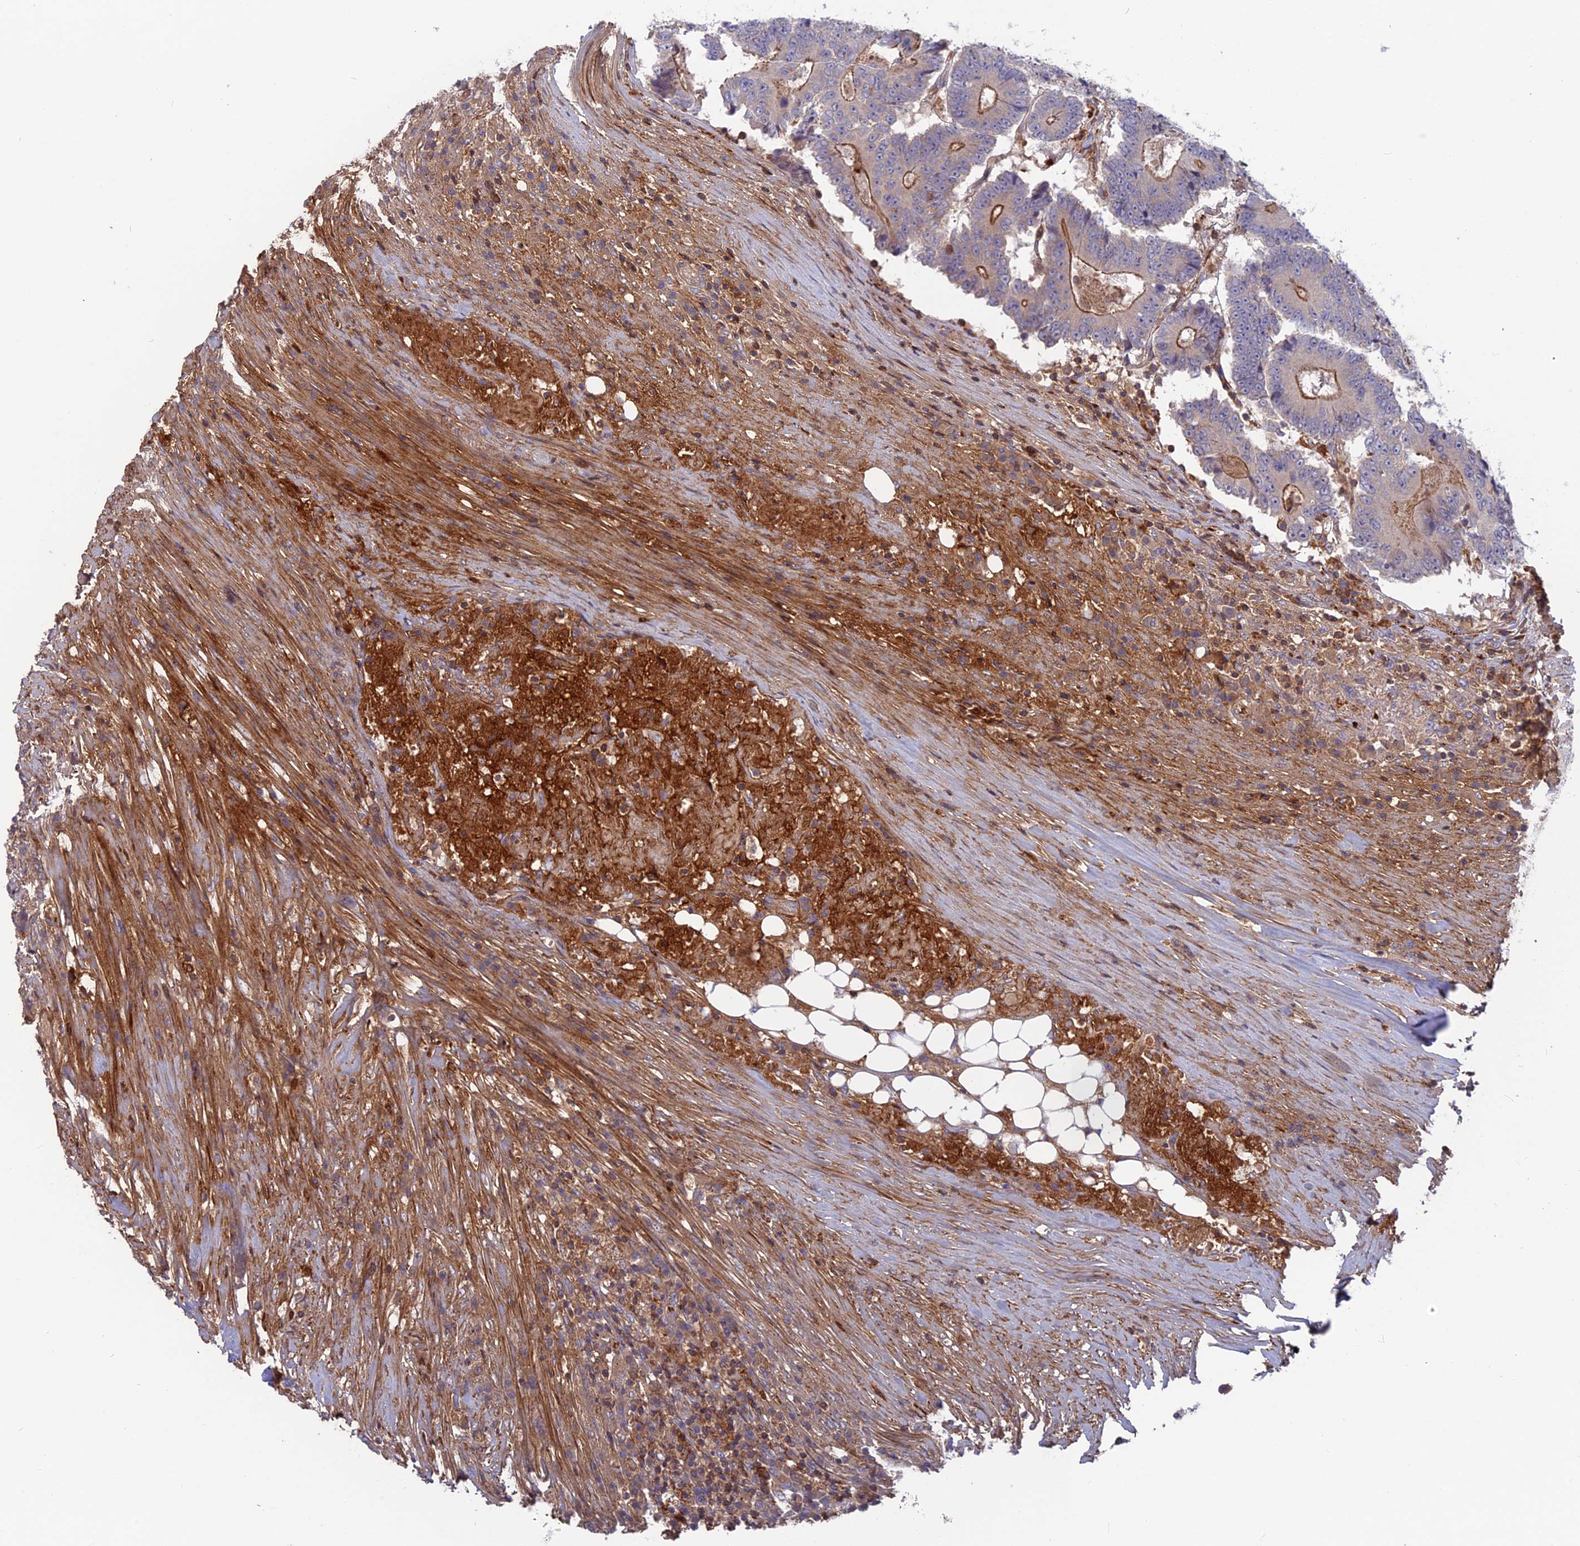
{"staining": {"intensity": "moderate", "quantity": "25%-75%", "location": "cytoplasmic/membranous"}, "tissue": "colorectal cancer", "cell_type": "Tumor cells", "image_type": "cancer", "snomed": [{"axis": "morphology", "description": "Adenocarcinoma, NOS"}, {"axis": "topography", "description": "Colon"}], "caption": "Colorectal adenocarcinoma tissue reveals moderate cytoplasmic/membranous positivity in about 25%-75% of tumor cells, visualized by immunohistochemistry.", "gene": "CPNE7", "patient": {"sex": "male", "age": 83}}